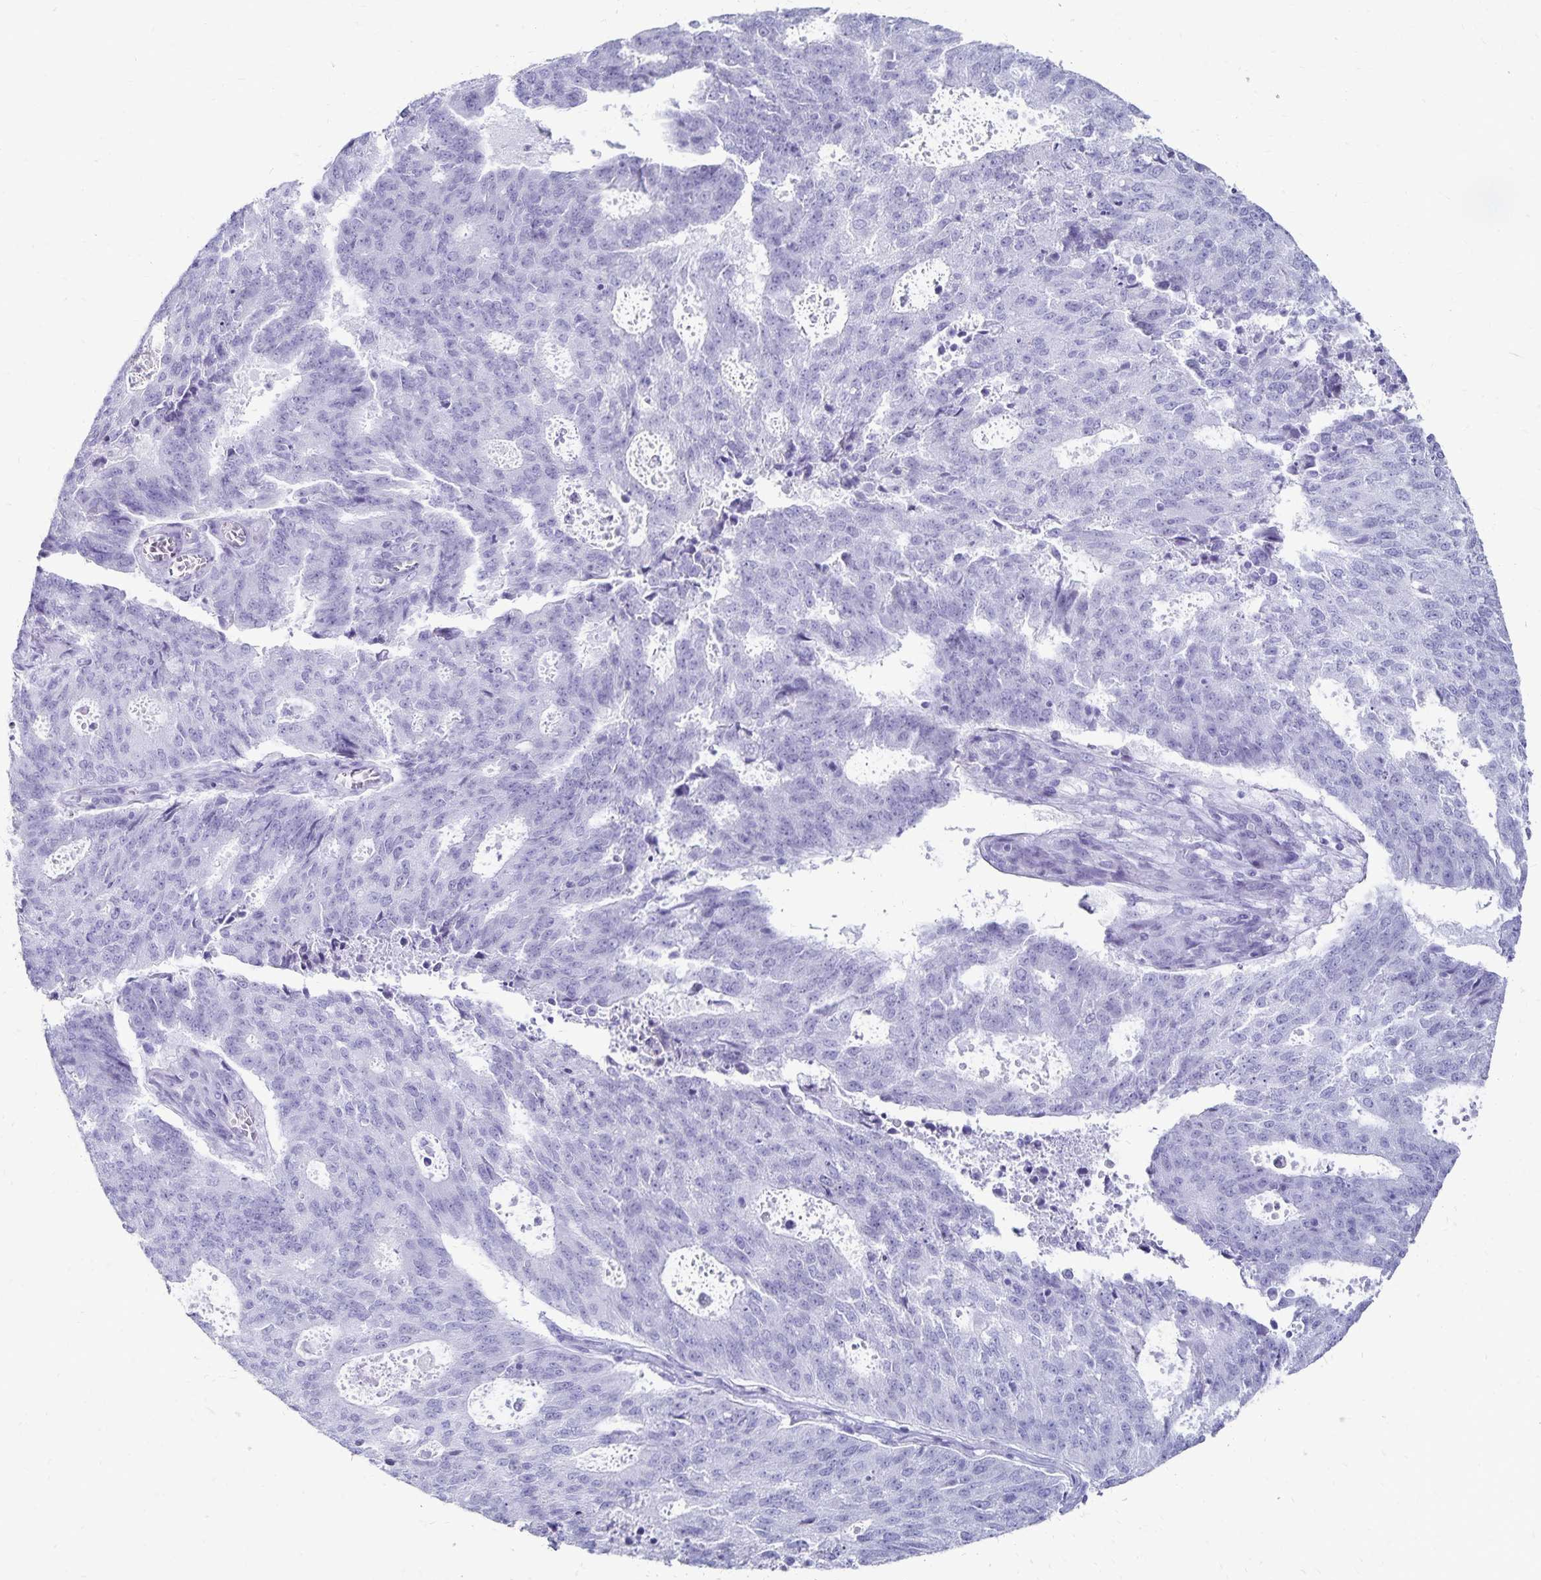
{"staining": {"intensity": "negative", "quantity": "none", "location": "none"}, "tissue": "endometrial cancer", "cell_type": "Tumor cells", "image_type": "cancer", "snomed": [{"axis": "morphology", "description": "Adenocarcinoma, NOS"}, {"axis": "topography", "description": "Endometrium"}], "caption": "High magnification brightfield microscopy of endometrial cancer (adenocarcinoma) stained with DAB (brown) and counterstained with hematoxylin (blue): tumor cells show no significant positivity.", "gene": "GIP", "patient": {"sex": "female", "age": 82}}